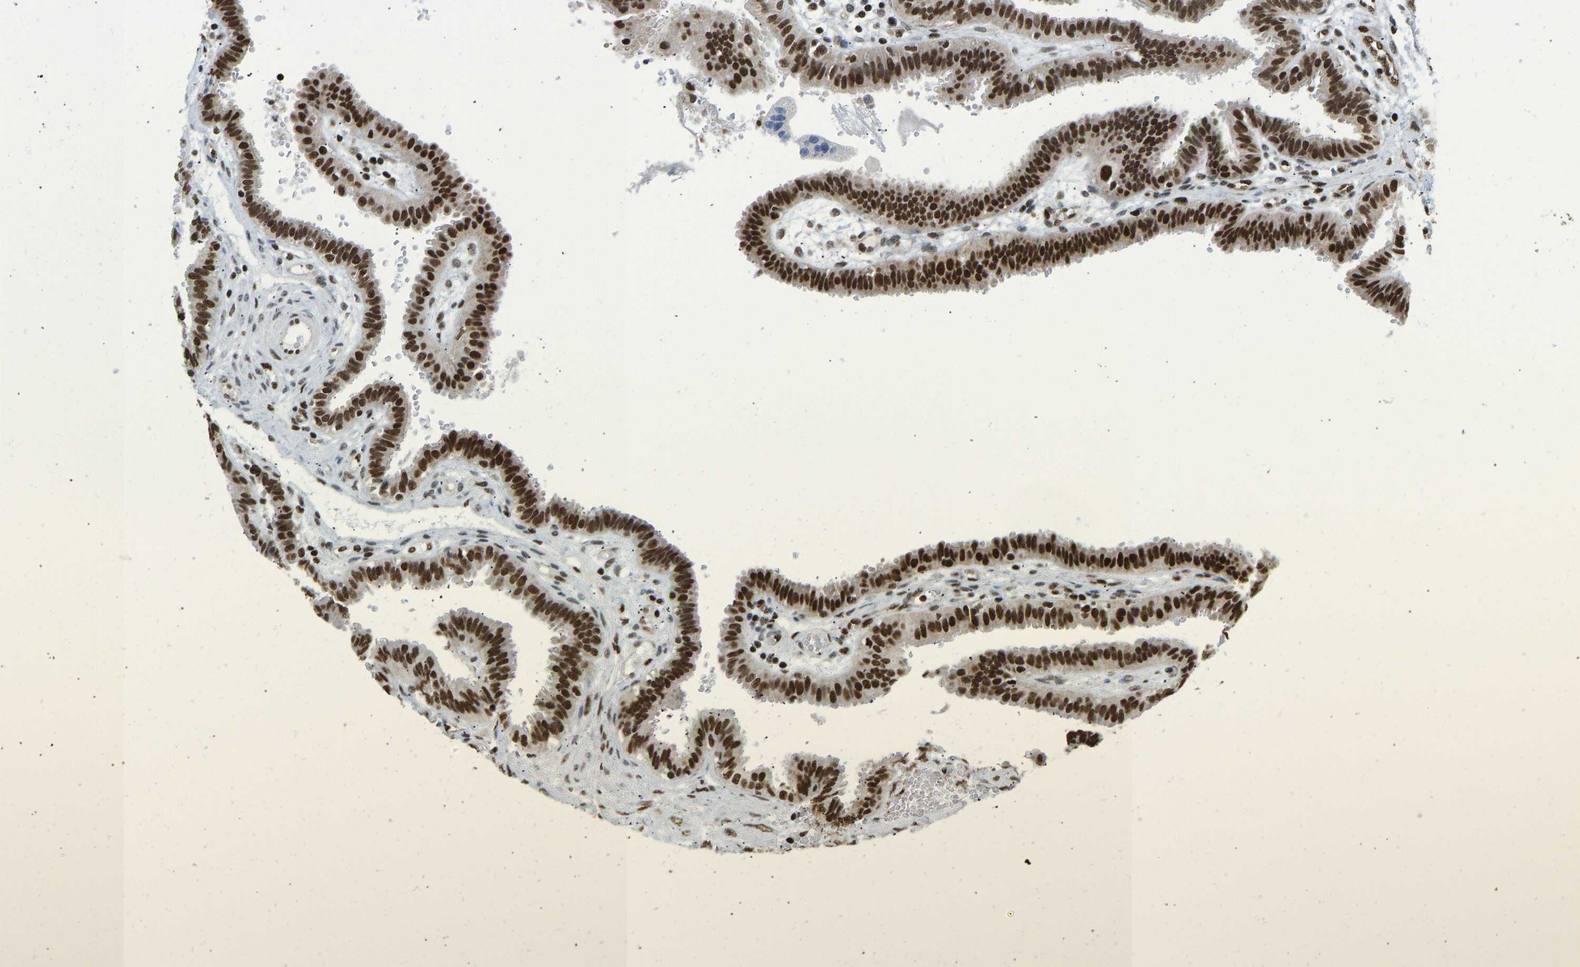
{"staining": {"intensity": "strong", "quantity": ">75%", "location": "nuclear"}, "tissue": "fallopian tube", "cell_type": "Glandular cells", "image_type": "normal", "snomed": [{"axis": "morphology", "description": "Normal tissue, NOS"}, {"axis": "topography", "description": "Fallopian tube"}, {"axis": "topography", "description": "Placenta"}], "caption": "IHC of benign human fallopian tube exhibits high levels of strong nuclear expression in approximately >75% of glandular cells.", "gene": "ZSCAN20", "patient": {"sex": "female", "age": 32}}